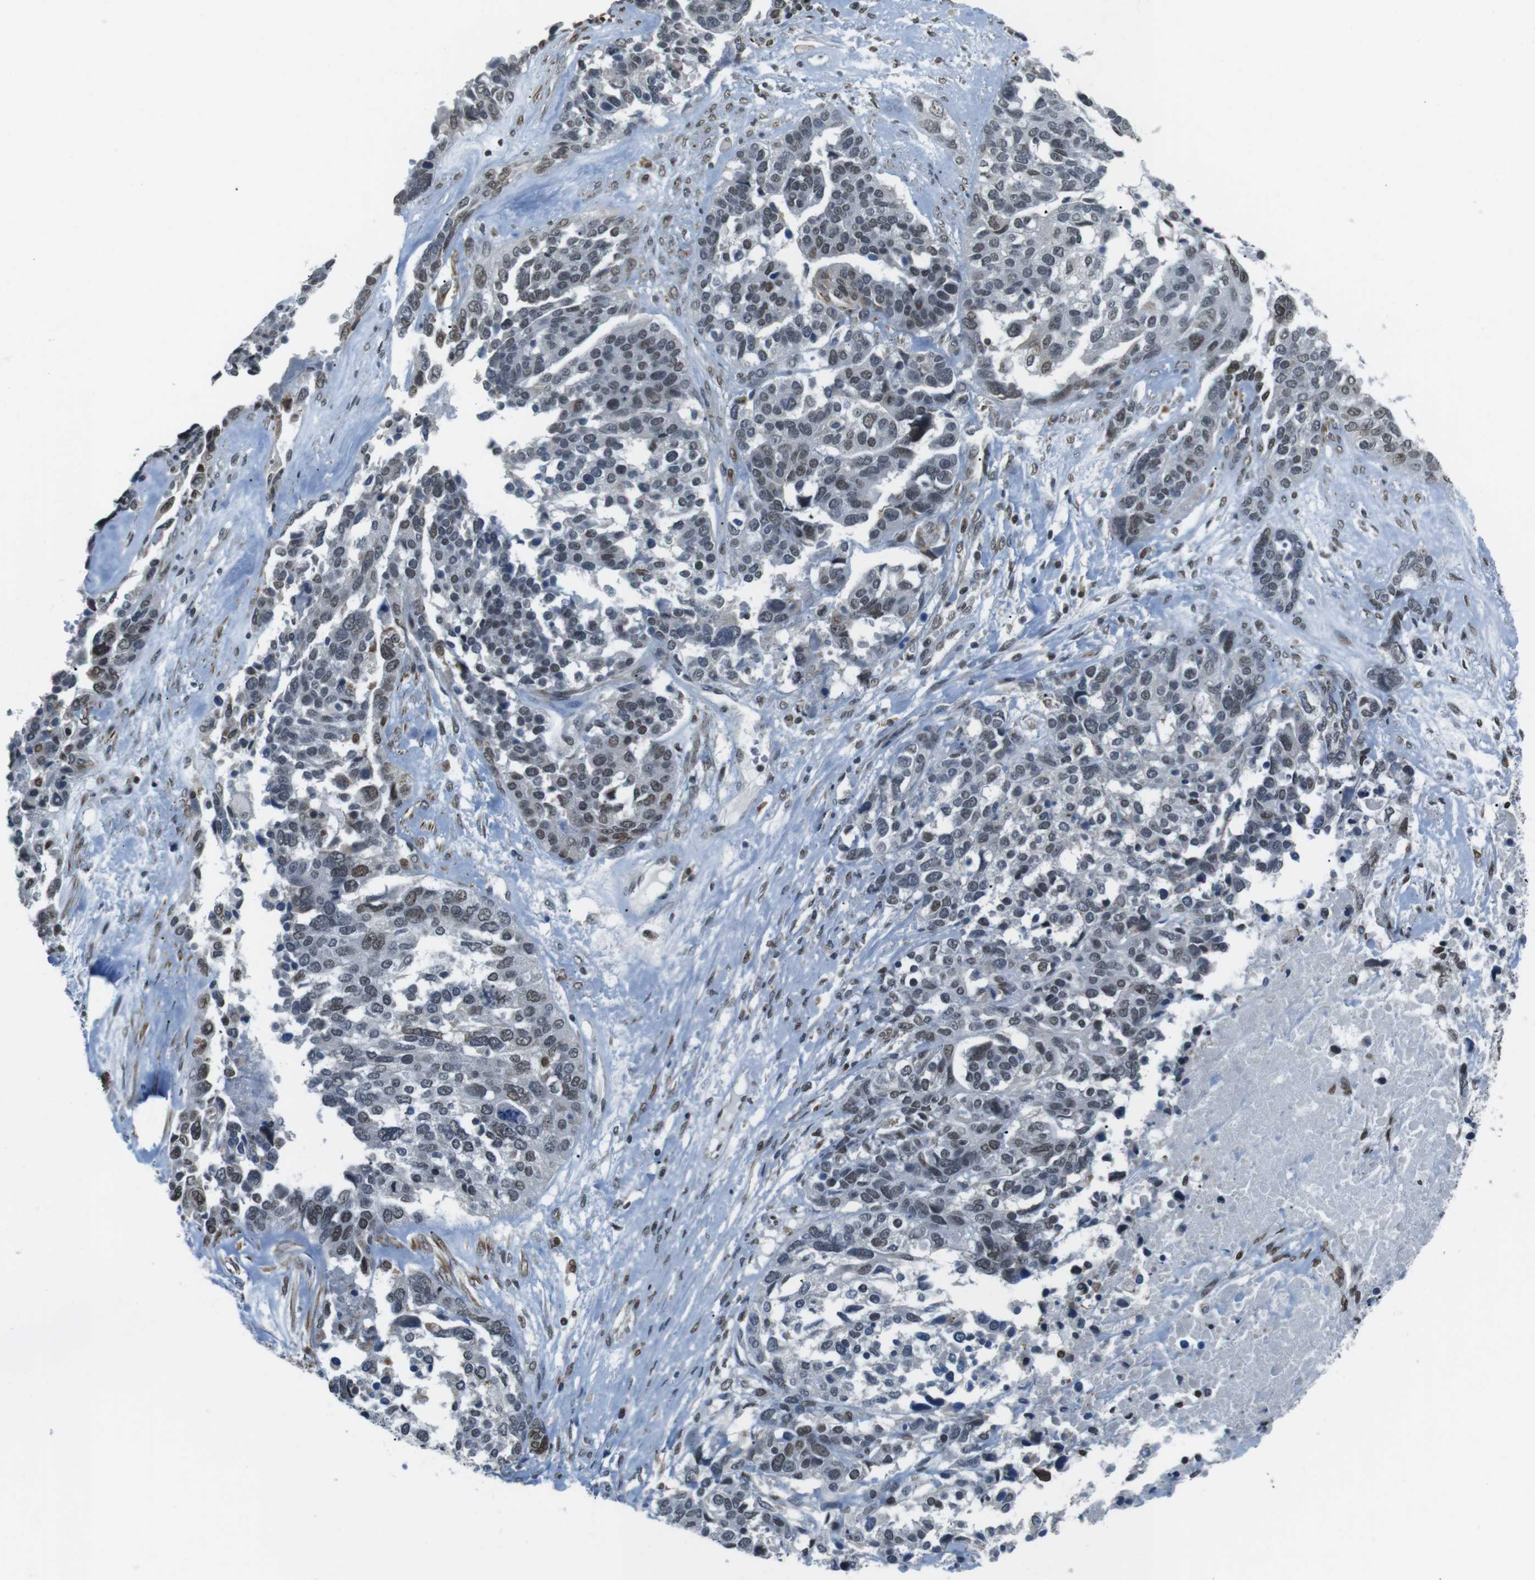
{"staining": {"intensity": "weak", "quantity": "25%-75%", "location": "nuclear"}, "tissue": "ovarian cancer", "cell_type": "Tumor cells", "image_type": "cancer", "snomed": [{"axis": "morphology", "description": "Cystadenocarcinoma, serous, NOS"}, {"axis": "topography", "description": "Ovary"}], "caption": "There is low levels of weak nuclear positivity in tumor cells of ovarian cancer, as demonstrated by immunohistochemical staining (brown color).", "gene": "USP7", "patient": {"sex": "female", "age": 44}}